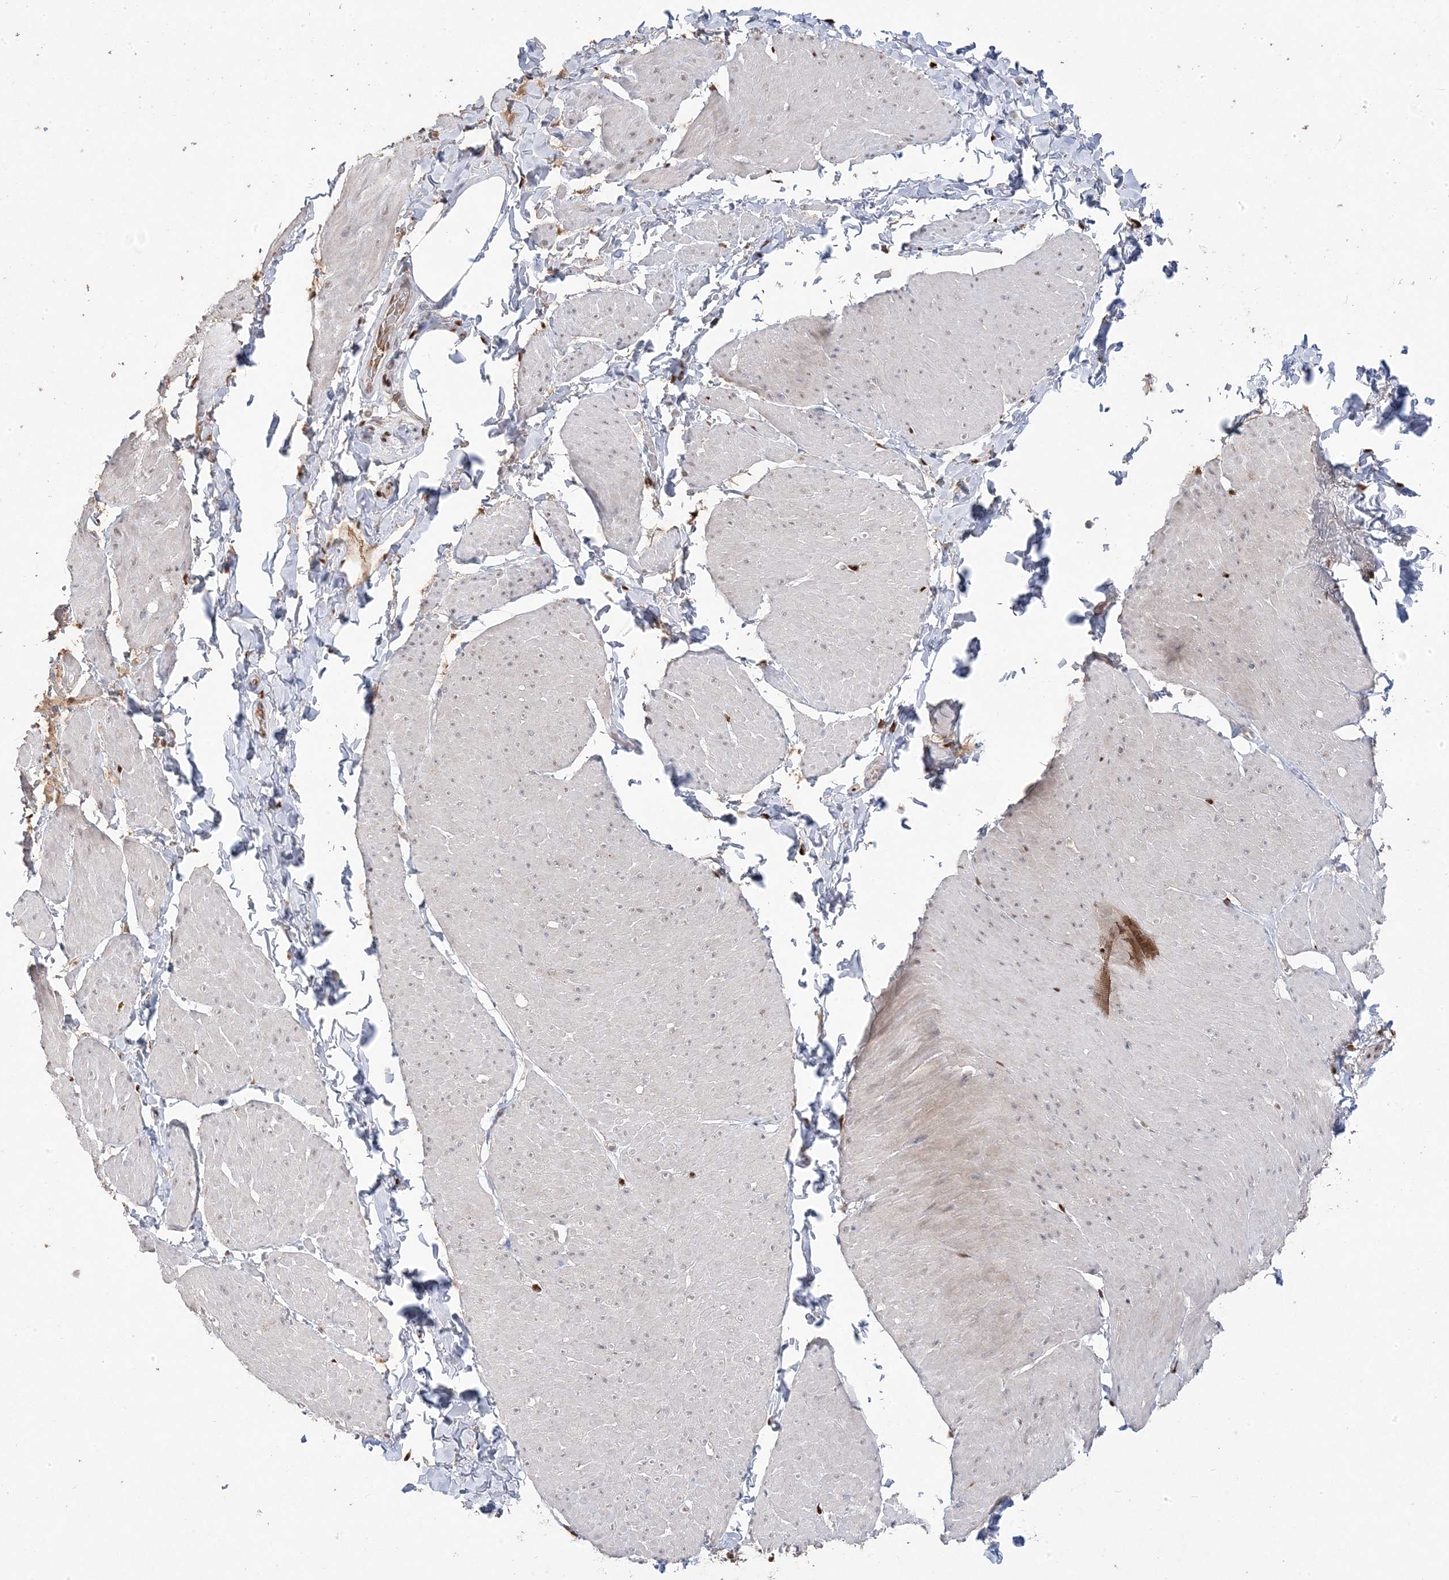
{"staining": {"intensity": "moderate", "quantity": "25%-75%", "location": "nuclear"}, "tissue": "smooth muscle", "cell_type": "Smooth muscle cells", "image_type": "normal", "snomed": [{"axis": "morphology", "description": "Urothelial carcinoma, High grade"}, {"axis": "topography", "description": "Urinary bladder"}], "caption": "Smooth muscle cells exhibit moderate nuclear positivity in approximately 25%-75% of cells in unremarkable smooth muscle. The staining was performed using DAB, with brown indicating positive protein expression. Nuclei are stained blue with hematoxylin.", "gene": "PPOX", "patient": {"sex": "male", "age": 46}}